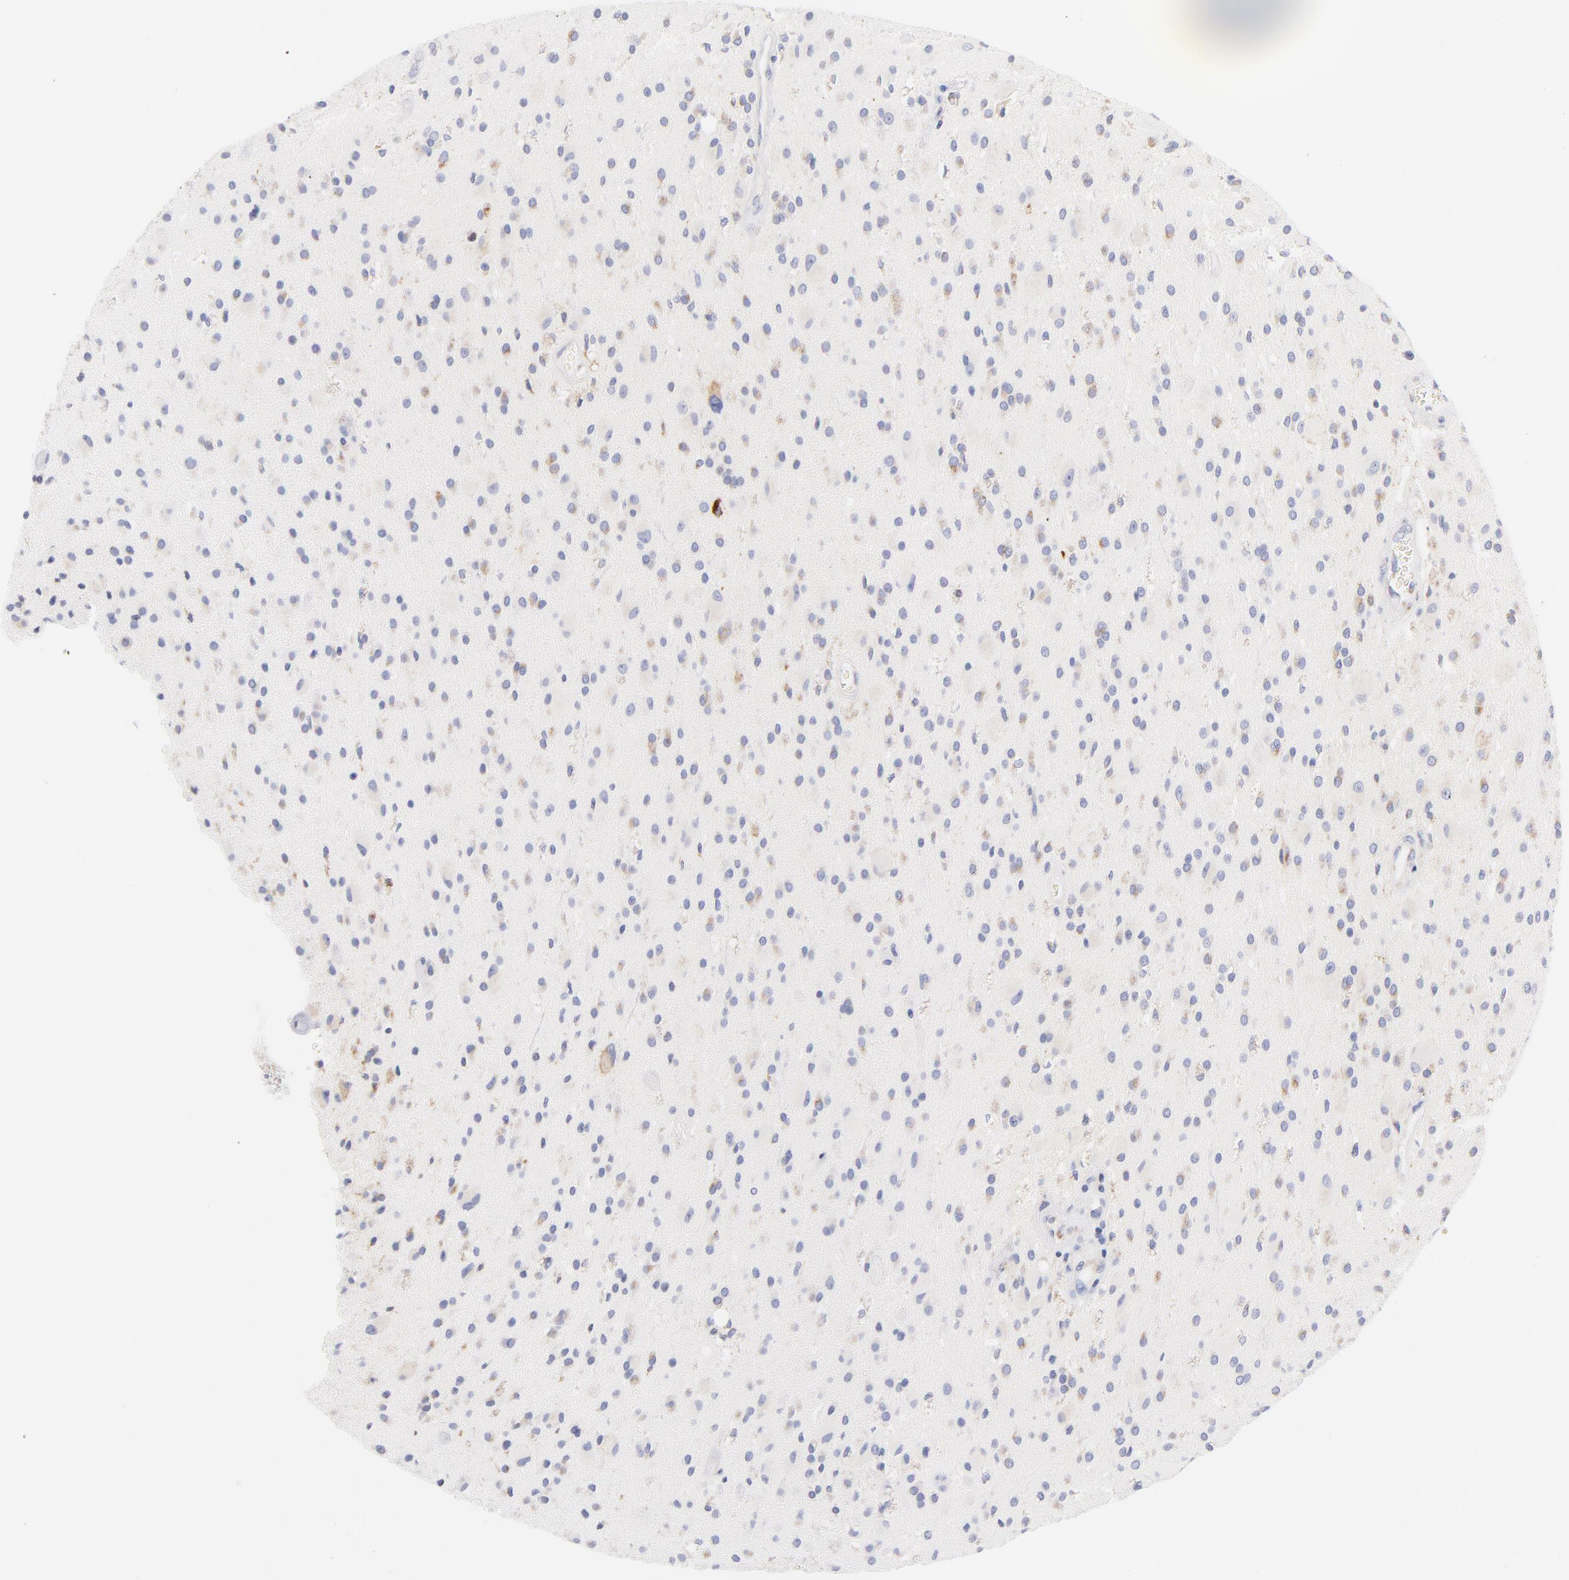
{"staining": {"intensity": "weak", "quantity": "25%-75%", "location": "cytoplasmic/membranous"}, "tissue": "glioma", "cell_type": "Tumor cells", "image_type": "cancer", "snomed": [{"axis": "morphology", "description": "Glioma, malignant, Low grade"}, {"axis": "topography", "description": "Brain"}], "caption": "Protein staining of glioma tissue shows weak cytoplasmic/membranous staining in about 25%-75% of tumor cells.", "gene": "AIFM1", "patient": {"sex": "male", "age": 58}}